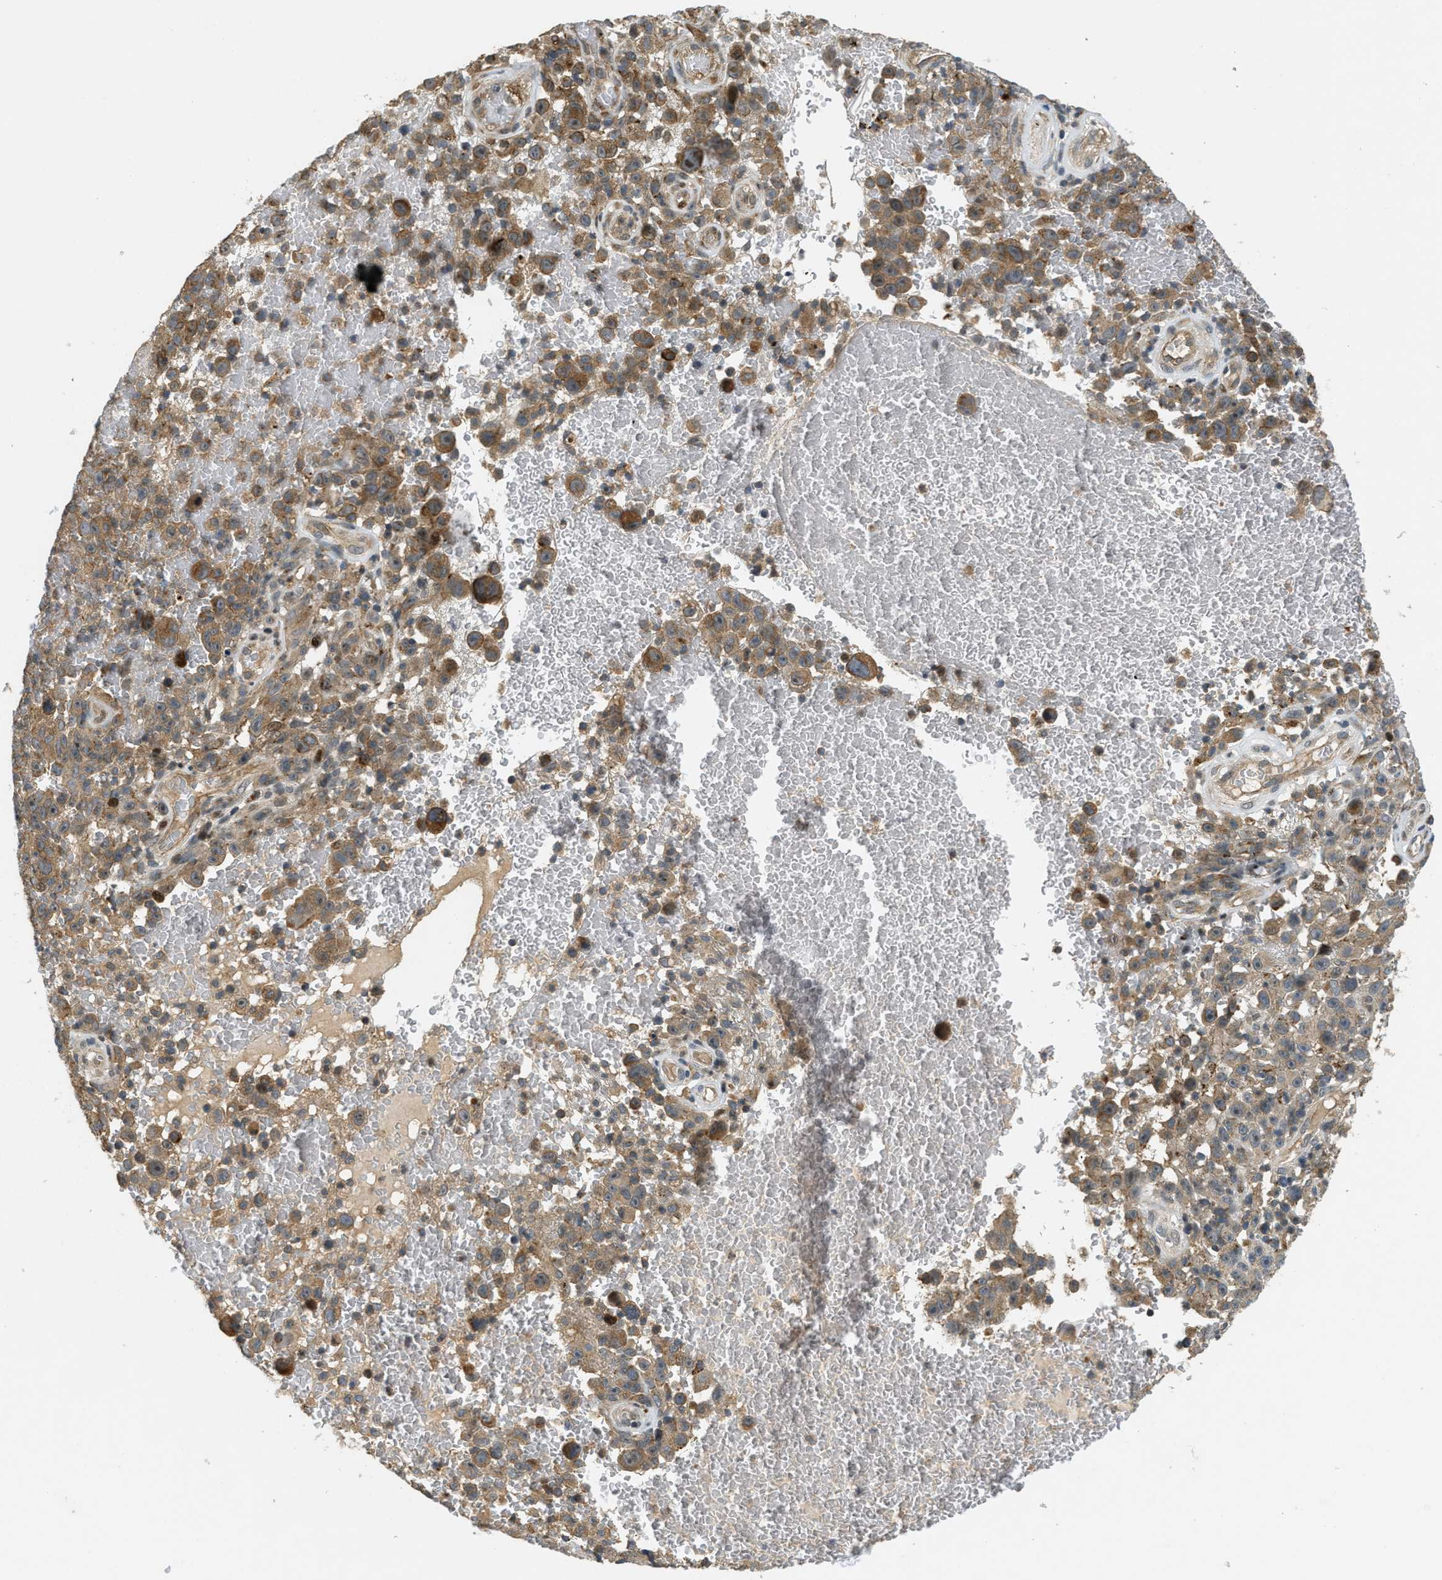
{"staining": {"intensity": "moderate", "quantity": ">75%", "location": "cytoplasmic/membranous"}, "tissue": "melanoma", "cell_type": "Tumor cells", "image_type": "cancer", "snomed": [{"axis": "morphology", "description": "Malignant melanoma, NOS"}, {"axis": "topography", "description": "Skin"}], "caption": "Melanoma was stained to show a protein in brown. There is medium levels of moderate cytoplasmic/membranous staining in approximately >75% of tumor cells.", "gene": "TRAPPC14", "patient": {"sex": "female", "age": 82}}